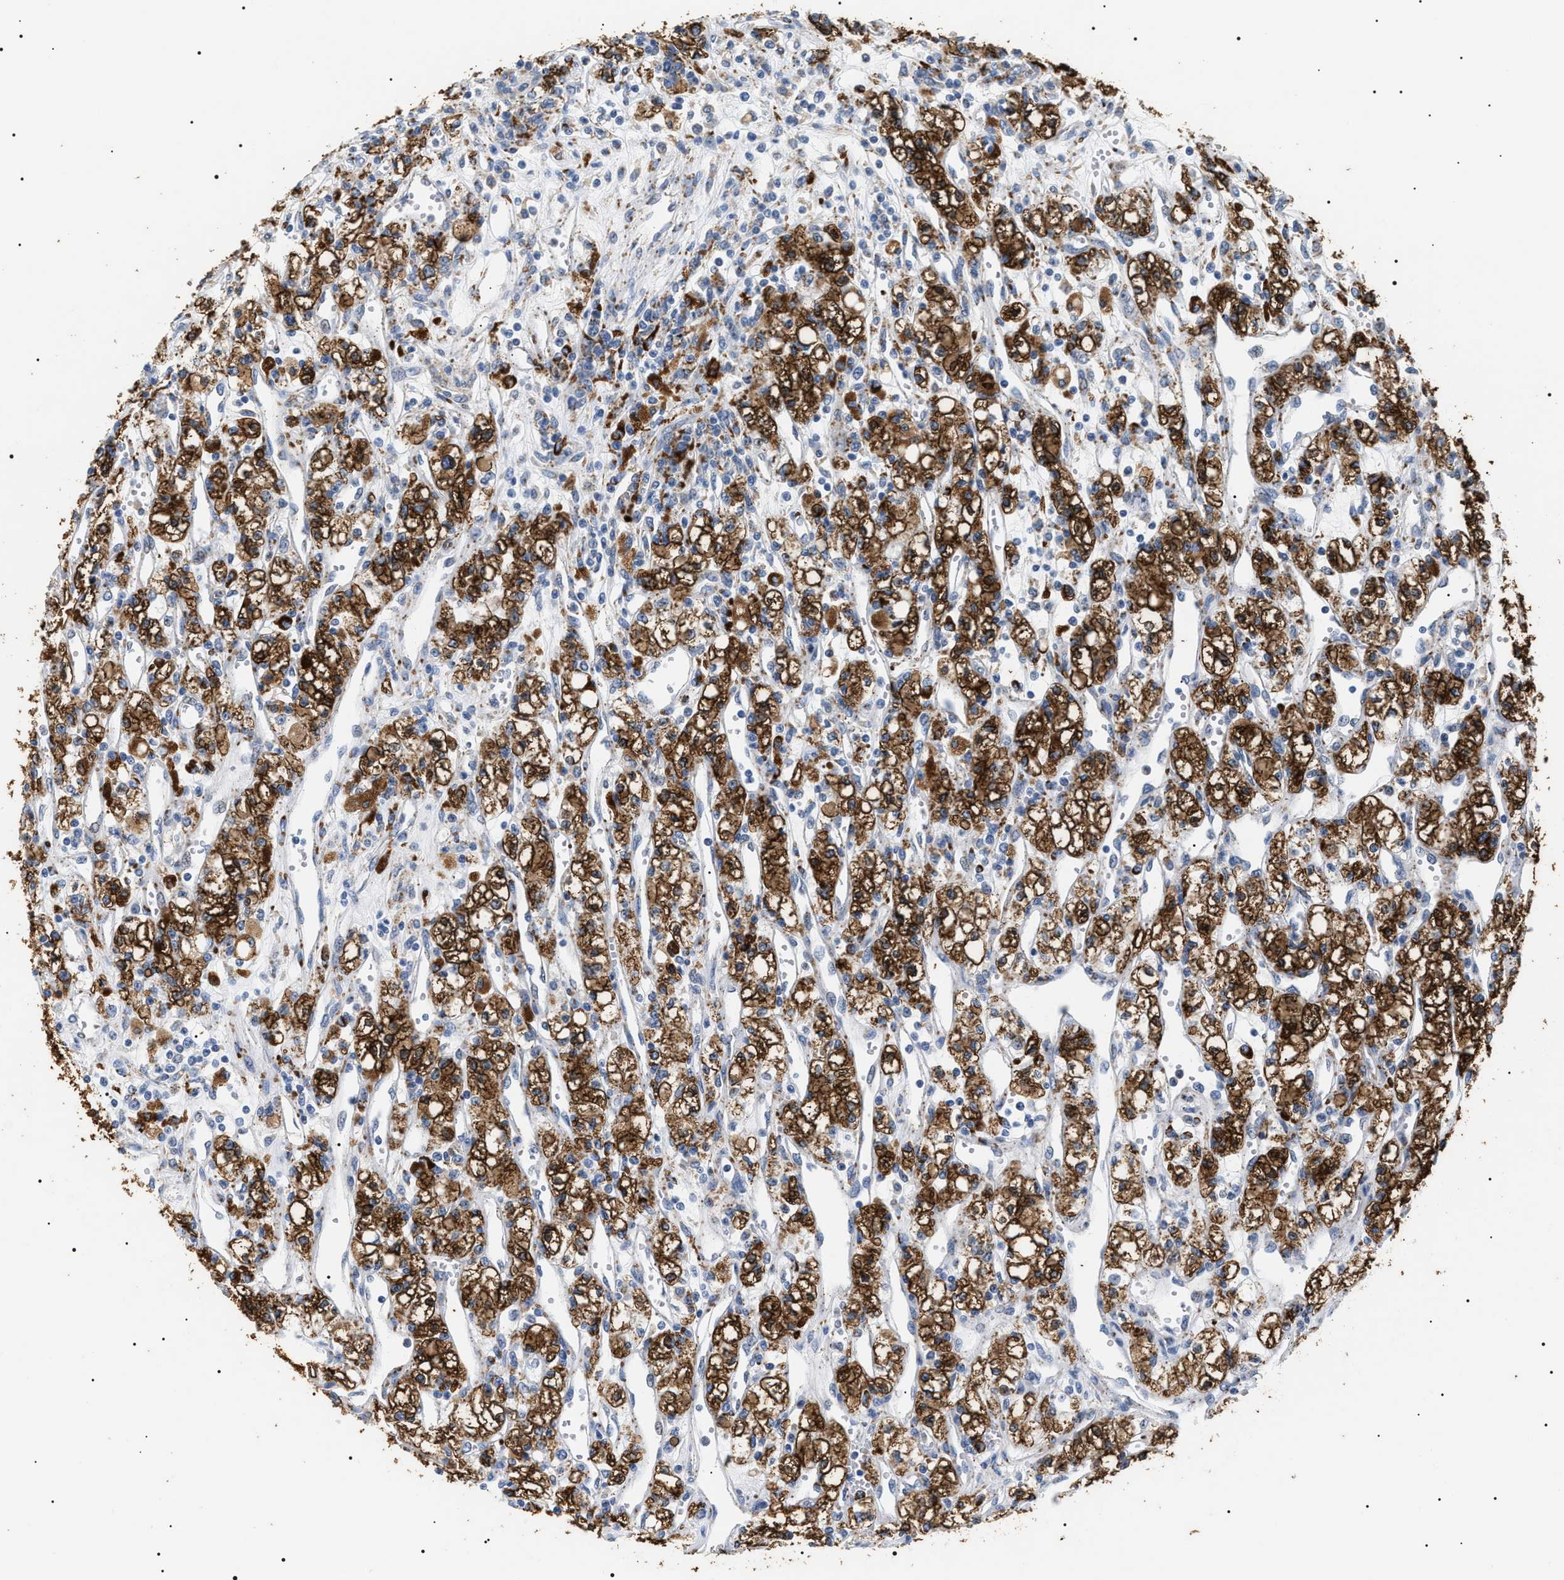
{"staining": {"intensity": "strong", "quantity": ">75%", "location": "cytoplasmic/membranous"}, "tissue": "renal cancer", "cell_type": "Tumor cells", "image_type": "cancer", "snomed": [{"axis": "morphology", "description": "Adenocarcinoma, NOS"}, {"axis": "topography", "description": "Kidney"}], "caption": "Adenocarcinoma (renal) stained with a brown dye shows strong cytoplasmic/membranous positive staining in about >75% of tumor cells.", "gene": "HSD17B11", "patient": {"sex": "male", "age": 59}}